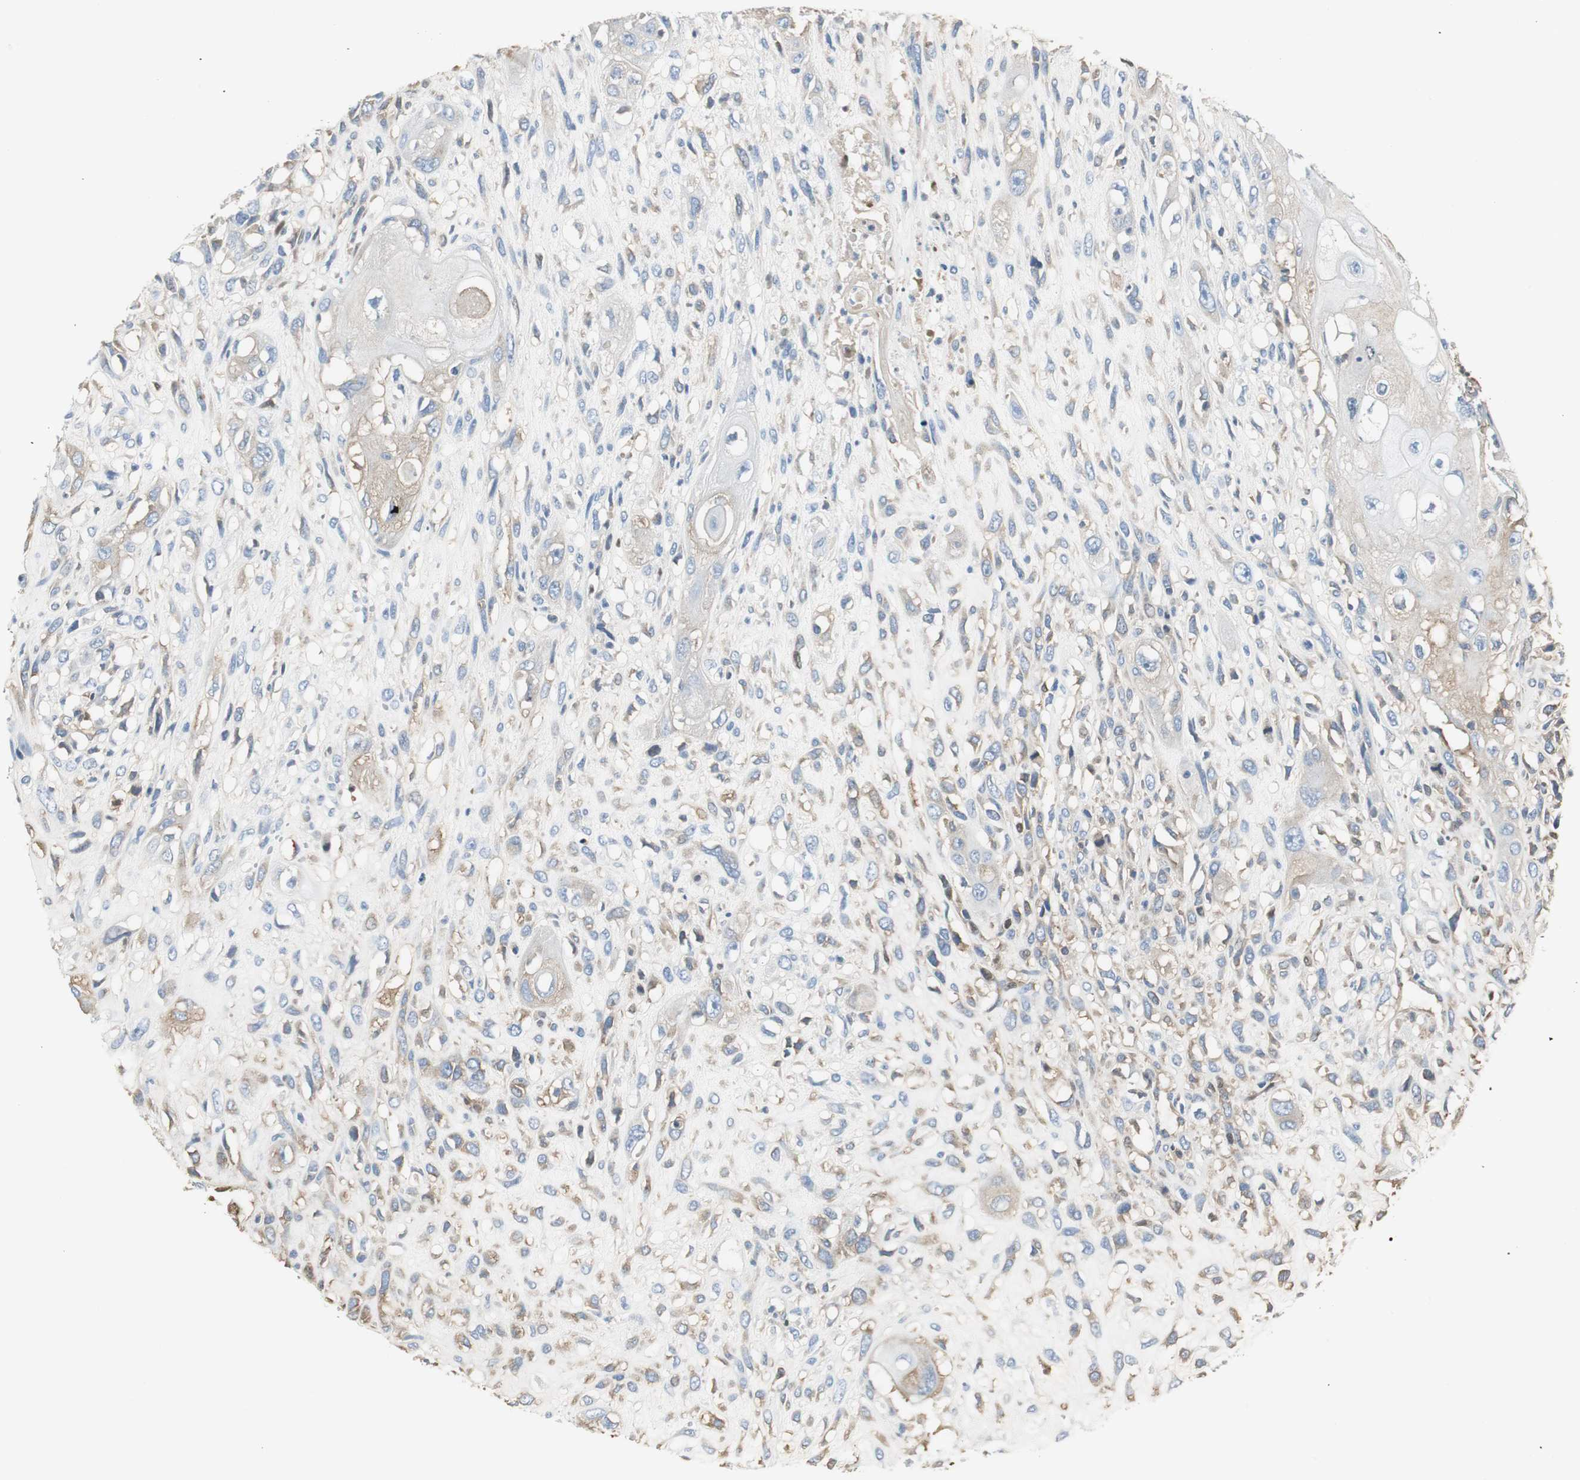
{"staining": {"intensity": "weak", "quantity": "25%-75%", "location": "cytoplasmic/membranous"}, "tissue": "head and neck cancer", "cell_type": "Tumor cells", "image_type": "cancer", "snomed": [{"axis": "morphology", "description": "Necrosis, NOS"}, {"axis": "morphology", "description": "Neoplasm, malignant, NOS"}, {"axis": "topography", "description": "Salivary gland"}, {"axis": "topography", "description": "Head-Neck"}], "caption": "Human head and neck neoplasm (malignant) stained for a protein (brown) shows weak cytoplasmic/membranous positive expression in approximately 25%-75% of tumor cells.", "gene": "IGHA1", "patient": {"sex": "male", "age": 43}}